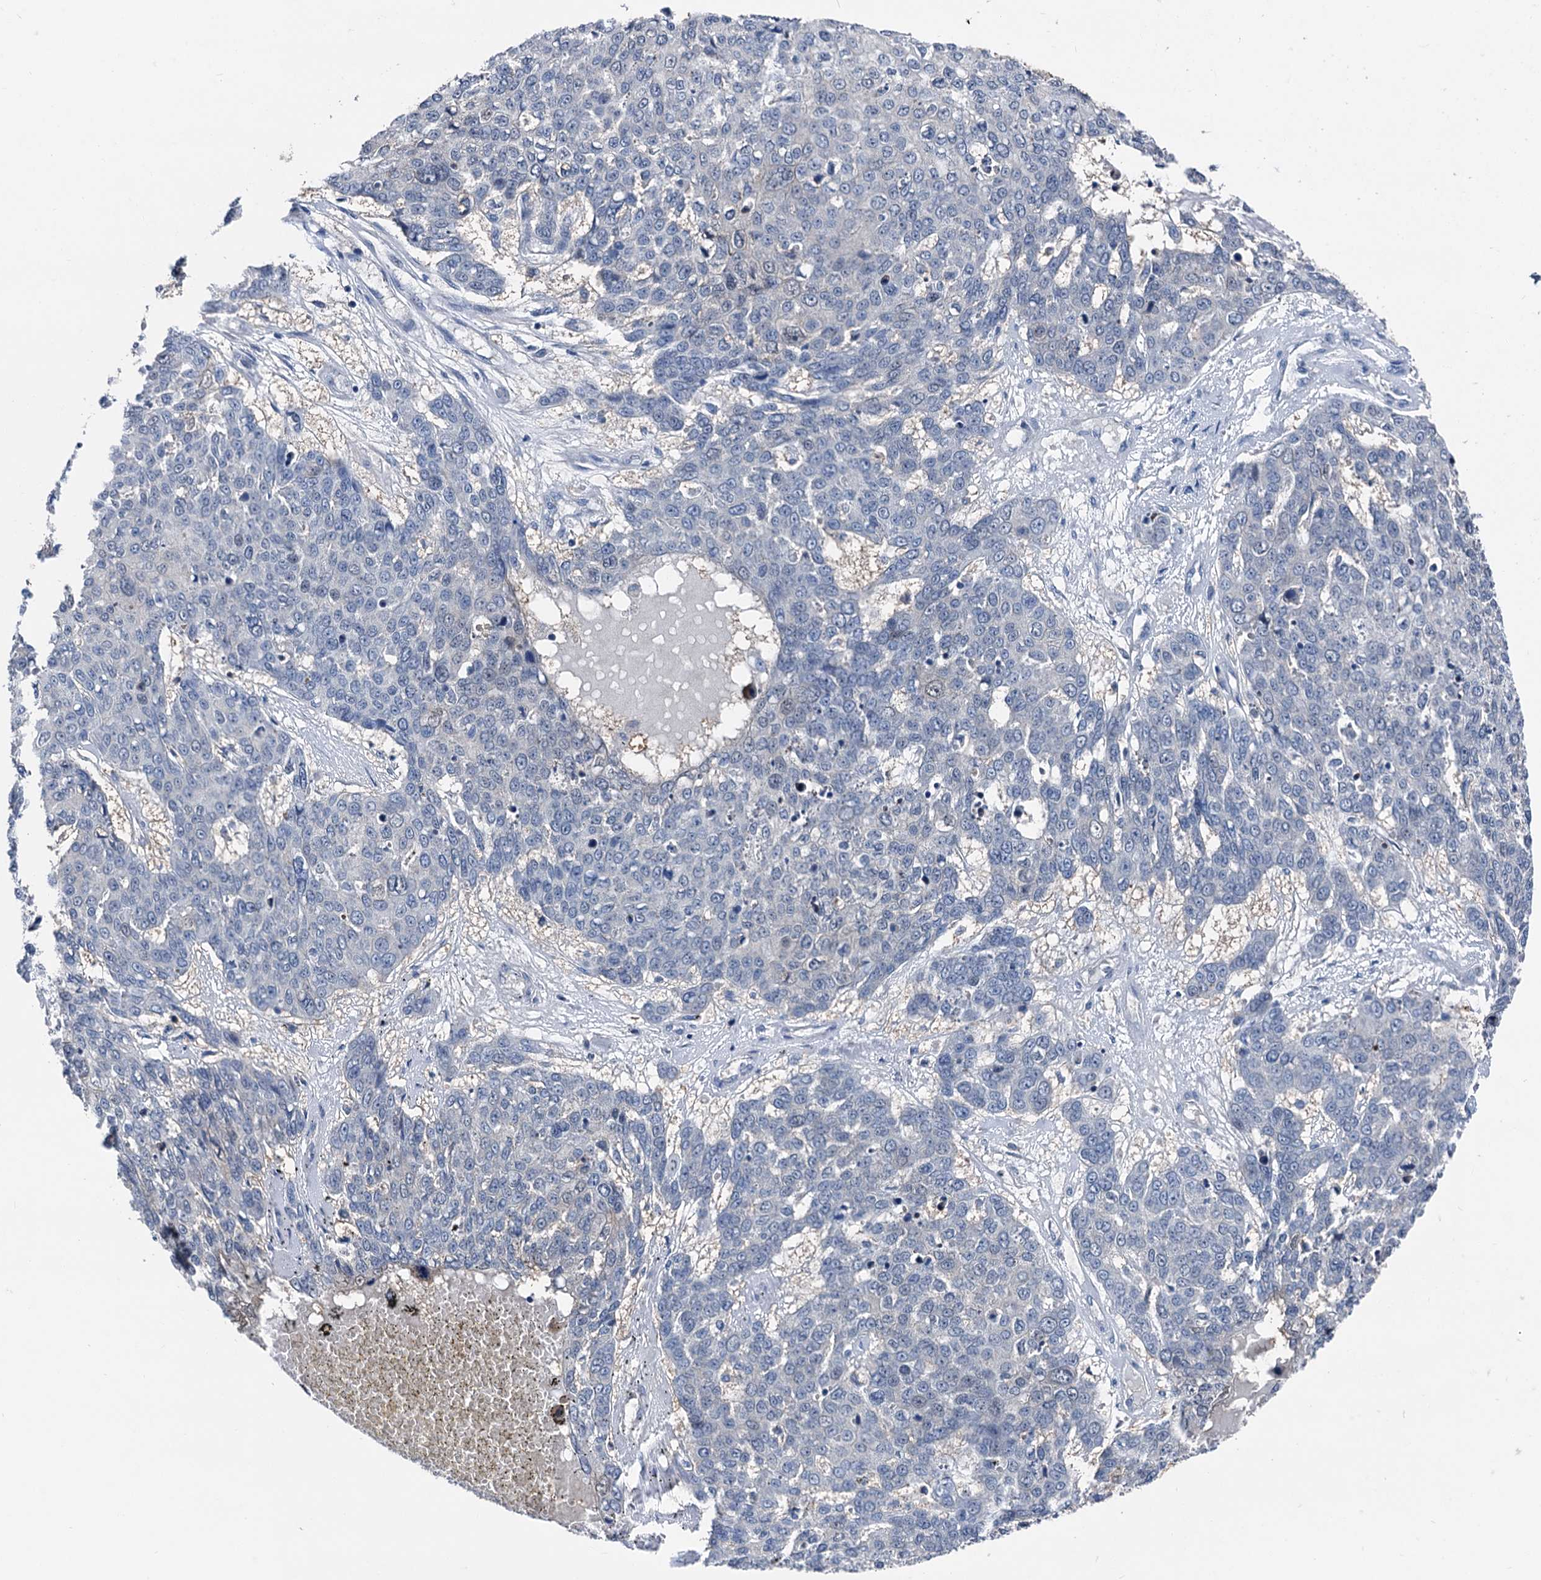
{"staining": {"intensity": "negative", "quantity": "none", "location": "none"}, "tissue": "skin cancer", "cell_type": "Tumor cells", "image_type": "cancer", "snomed": [{"axis": "morphology", "description": "Squamous cell carcinoma, NOS"}, {"axis": "topography", "description": "Skin"}], "caption": "Image shows no significant protein expression in tumor cells of skin cancer (squamous cell carcinoma). The staining is performed using DAB (3,3'-diaminobenzidine) brown chromogen with nuclei counter-stained in using hematoxylin.", "gene": "GLO1", "patient": {"sex": "male", "age": 71}}